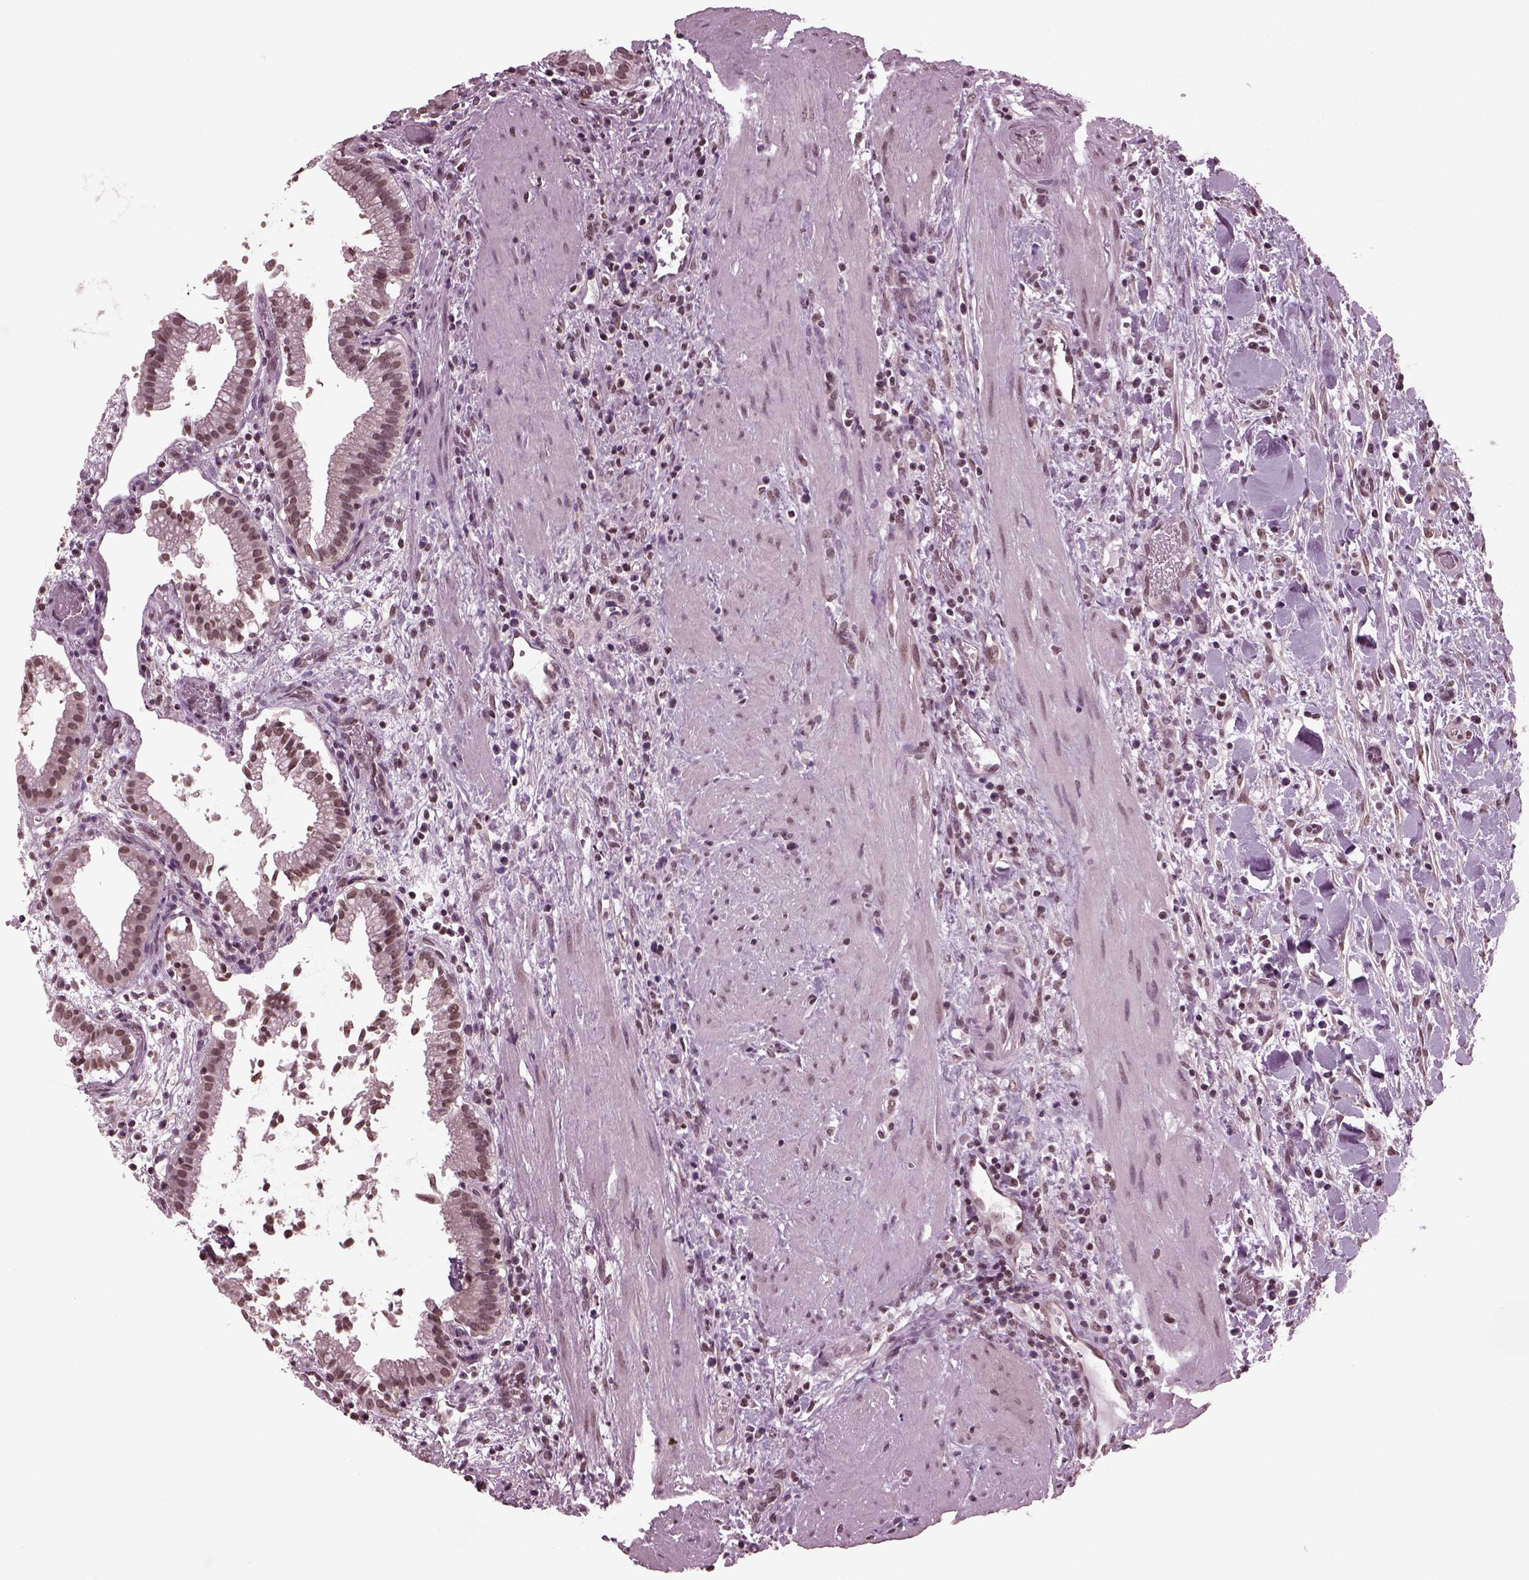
{"staining": {"intensity": "moderate", "quantity": ">75%", "location": "nuclear"}, "tissue": "gallbladder", "cell_type": "Glandular cells", "image_type": "normal", "snomed": [{"axis": "morphology", "description": "Normal tissue, NOS"}, {"axis": "topography", "description": "Gallbladder"}], "caption": "Normal gallbladder exhibits moderate nuclear expression in about >75% of glandular cells The protein of interest is shown in brown color, while the nuclei are stained blue..", "gene": "RUVBL2", "patient": {"sex": "male", "age": 42}}